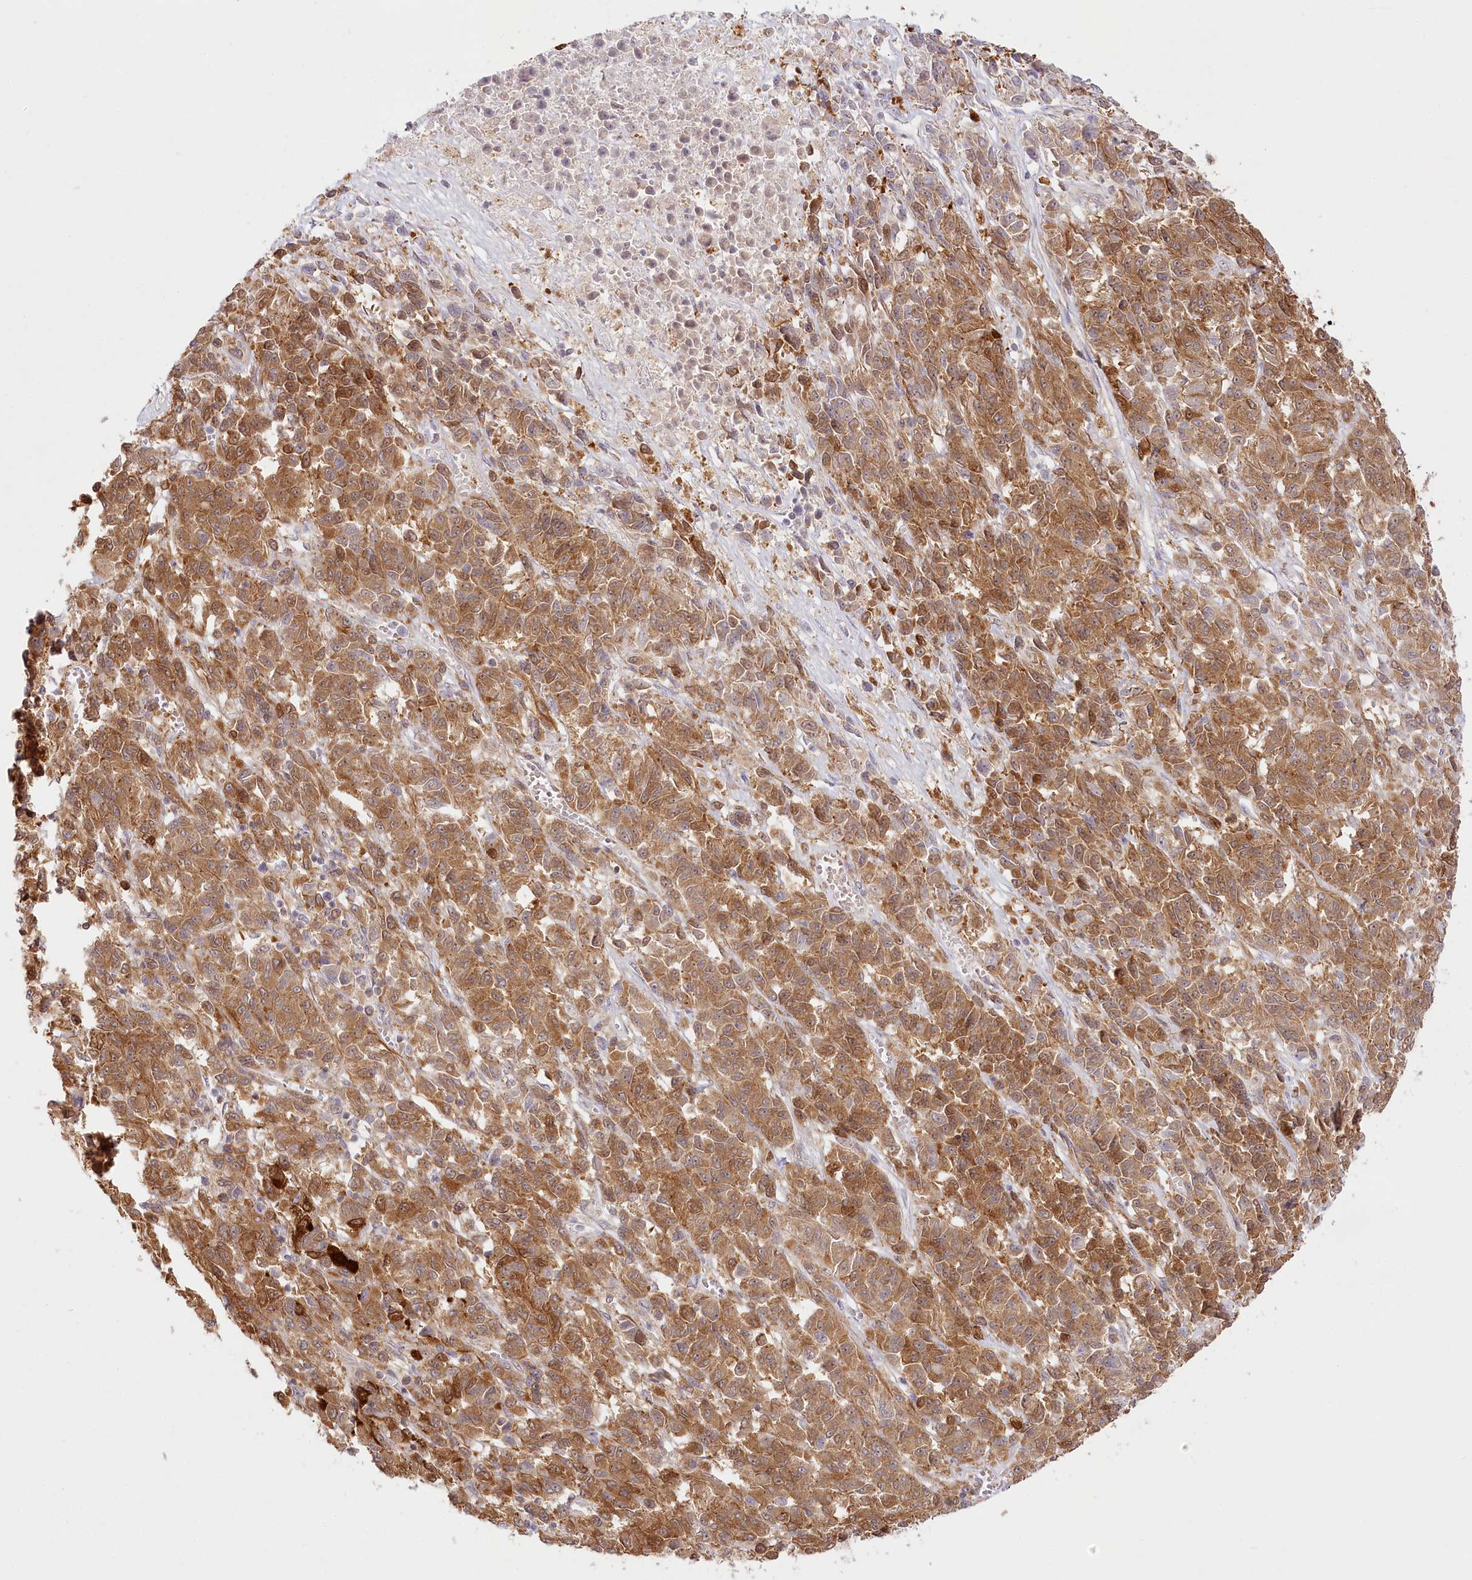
{"staining": {"intensity": "moderate", "quantity": ">75%", "location": "cytoplasmic/membranous"}, "tissue": "melanoma", "cell_type": "Tumor cells", "image_type": "cancer", "snomed": [{"axis": "morphology", "description": "Malignant melanoma, Metastatic site"}, {"axis": "topography", "description": "Lung"}], "caption": "Brown immunohistochemical staining in human melanoma reveals moderate cytoplasmic/membranous staining in about >75% of tumor cells.", "gene": "INPP4B", "patient": {"sex": "male", "age": 64}}